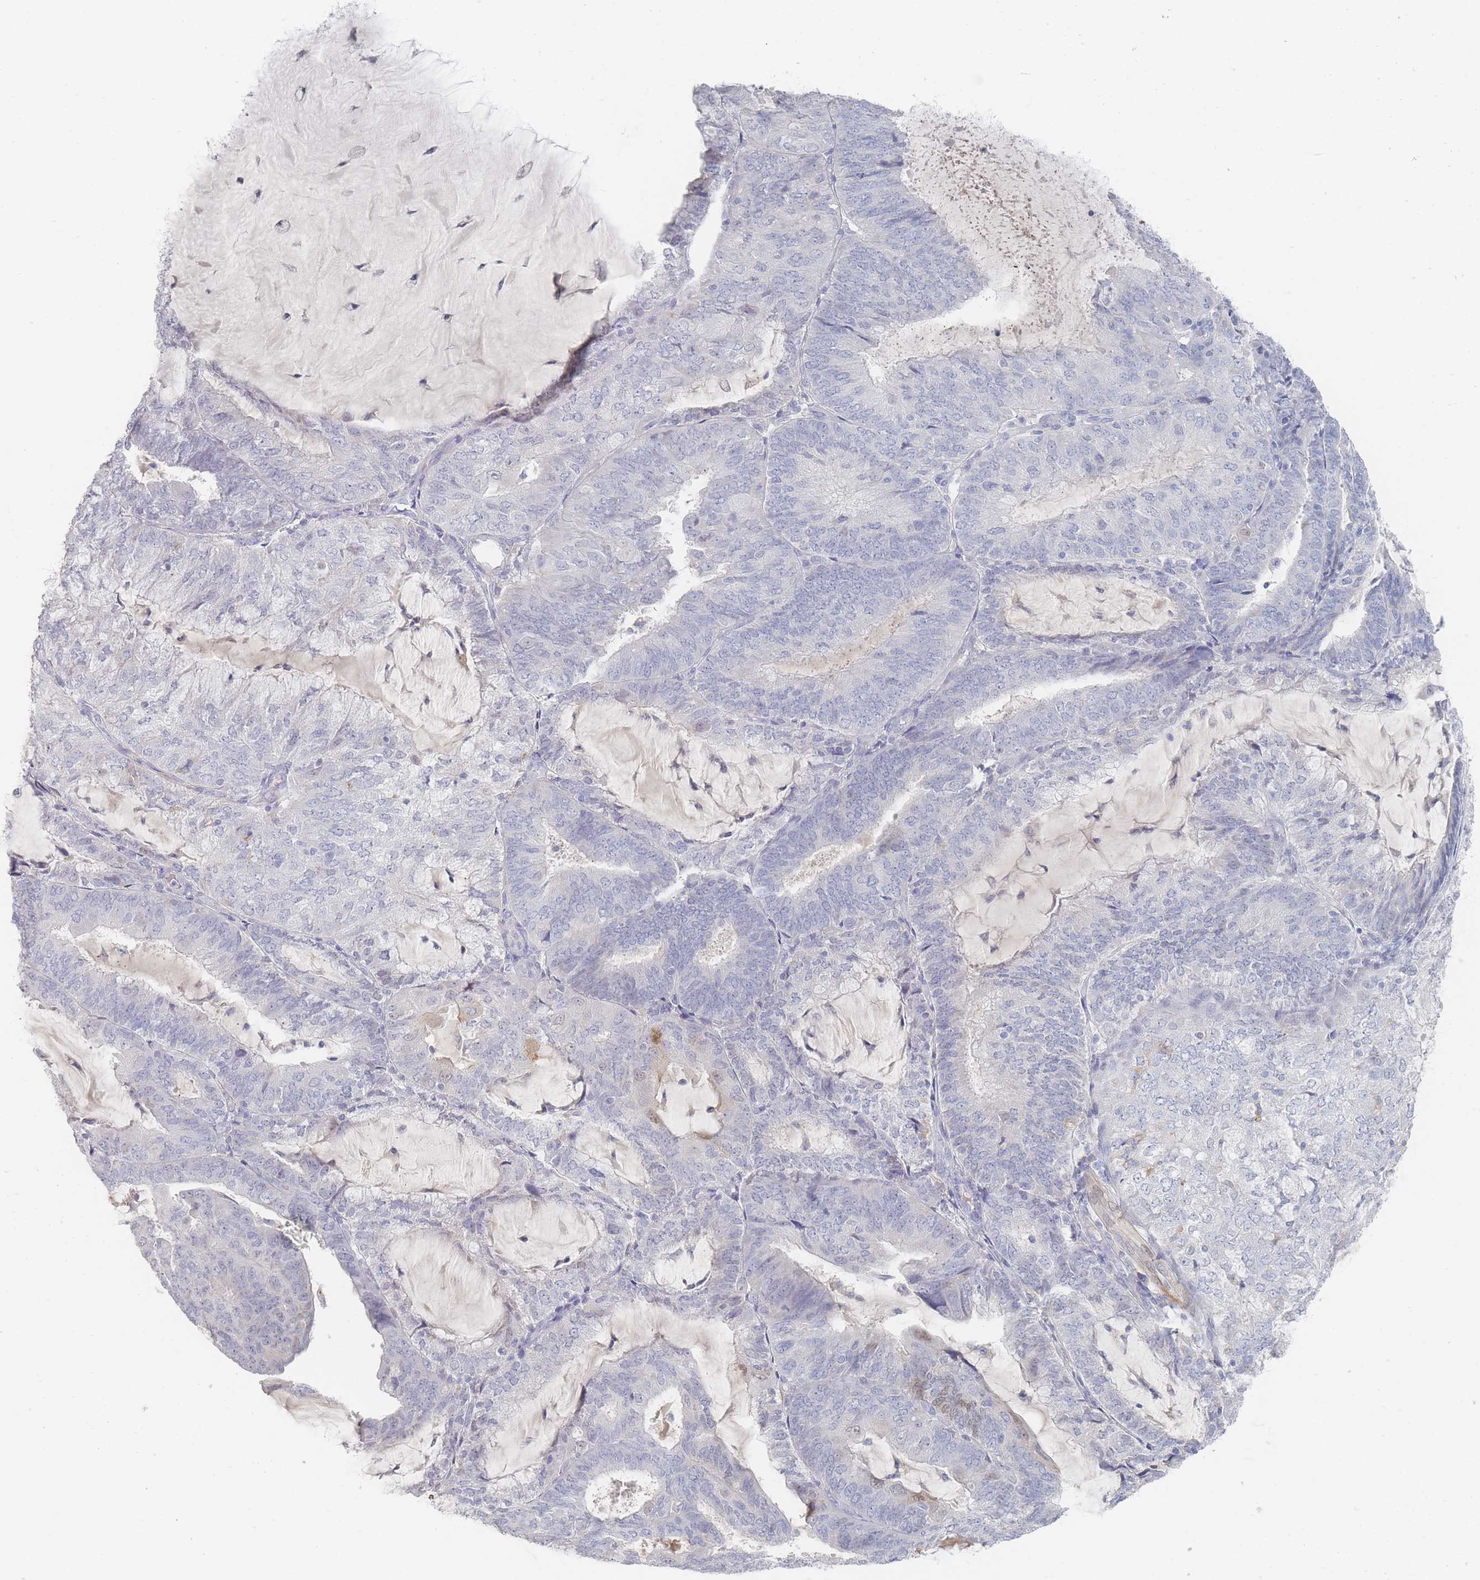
{"staining": {"intensity": "negative", "quantity": "none", "location": "none"}, "tissue": "endometrial cancer", "cell_type": "Tumor cells", "image_type": "cancer", "snomed": [{"axis": "morphology", "description": "Adenocarcinoma, NOS"}, {"axis": "topography", "description": "Endometrium"}], "caption": "Immunohistochemistry image of human endometrial cancer stained for a protein (brown), which exhibits no positivity in tumor cells.", "gene": "HELZ2", "patient": {"sex": "female", "age": 81}}